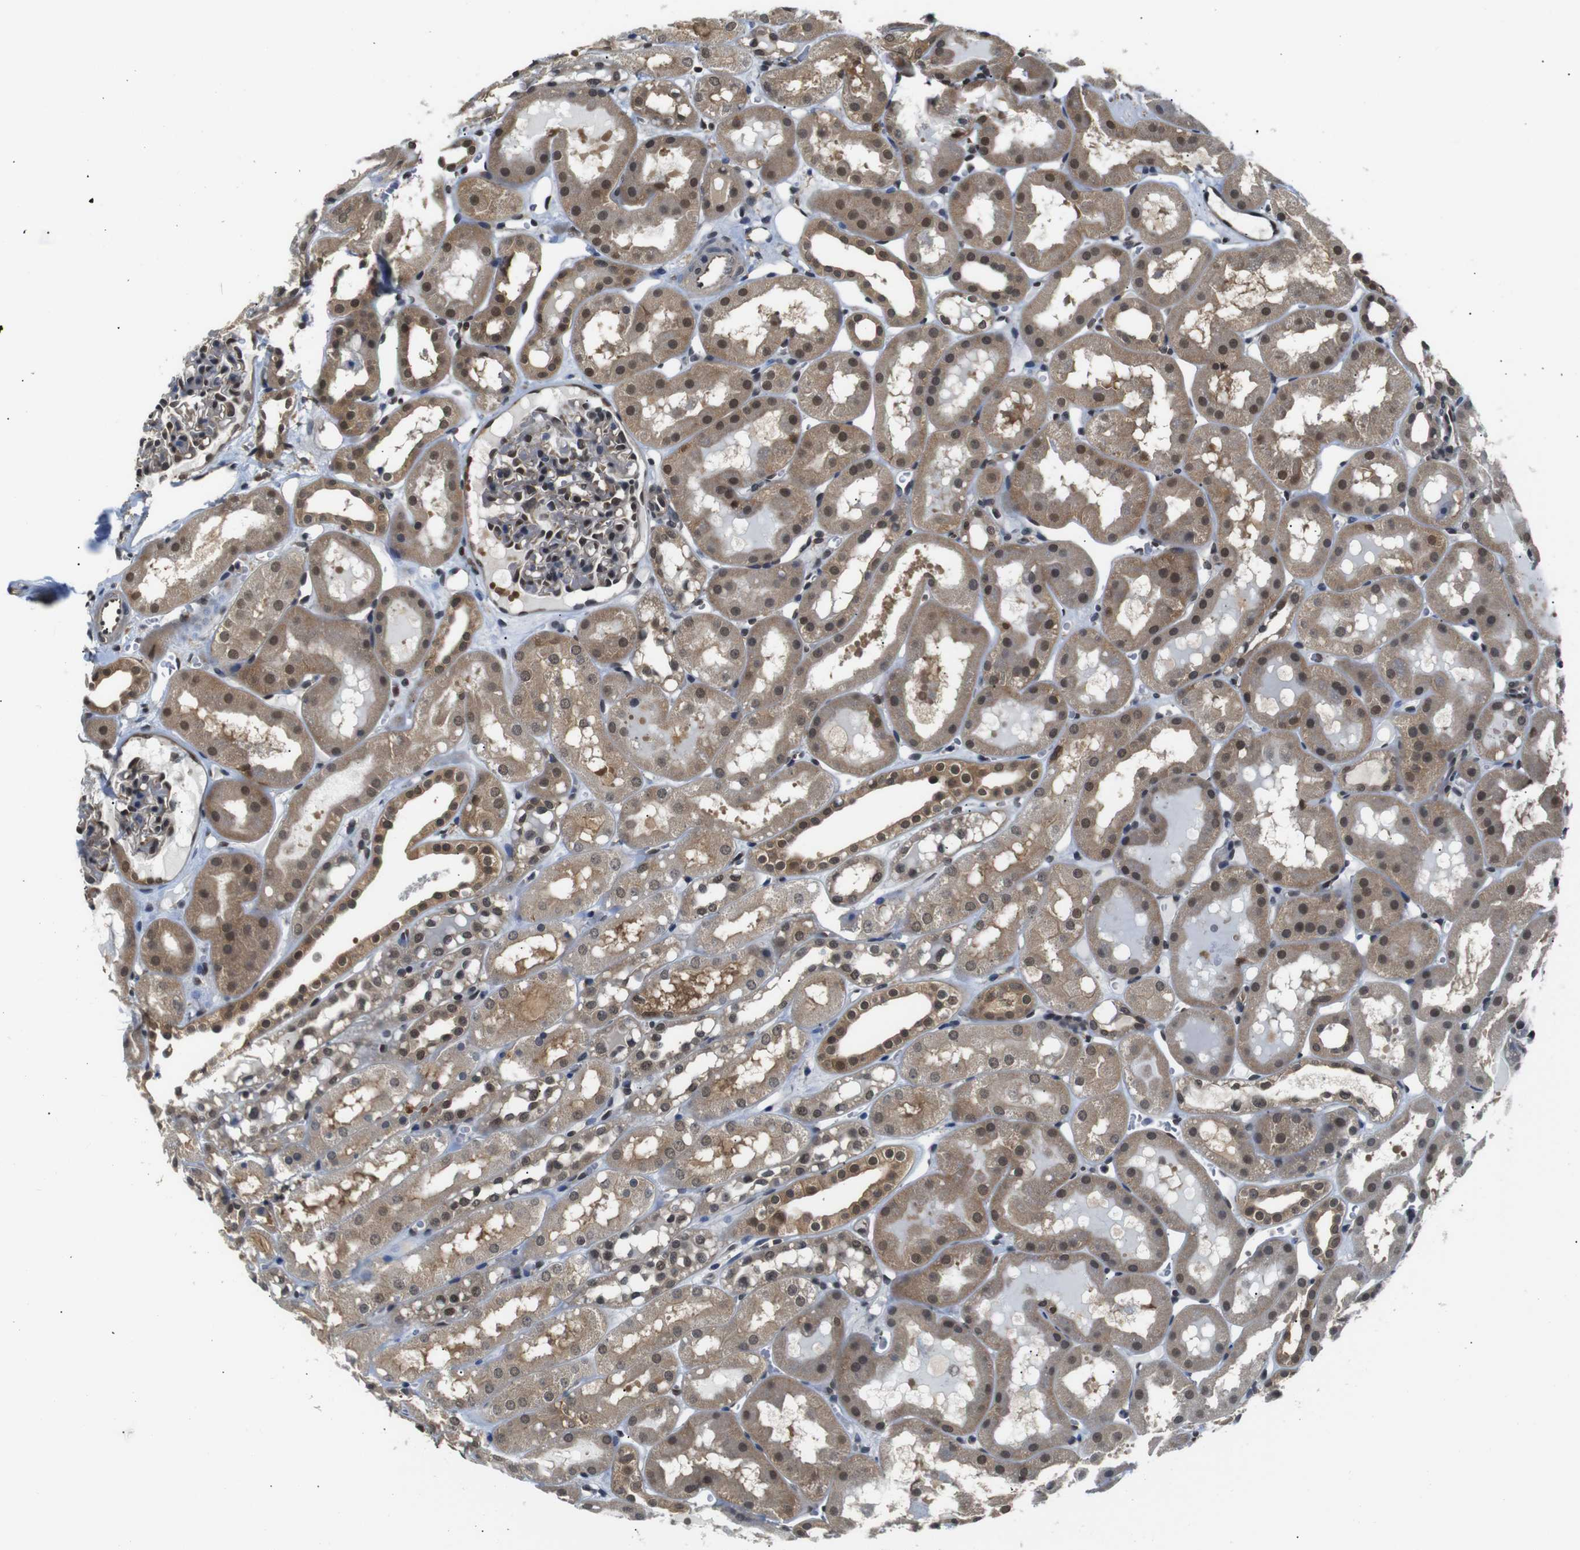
{"staining": {"intensity": "moderate", "quantity": "25%-75%", "location": "cytoplasmic/membranous,nuclear"}, "tissue": "kidney", "cell_type": "Cells in glomeruli", "image_type": "normal", "snomed": [{"axis": "morphology", "description": "Normal tissue, NOS"}, {"axis": "topography", "description": "Kidney"}, {"axis": "topography", "description": "Urinary bladder"}], "caption": "Immunohistochemical staining of unremarkable human kidney displays moderate cytoplasmic/membranous,nuclear protein staining in approximately 25%-75% of cells in glomeruli. The staining was performed using DAB (3,3'-diaminobenzidine), with brown indicating positive protein expression. Nuclei are stained blue with hematoxylin.", "gene": "UBXN1", "patient": {"sex": "male", "age": 16}}